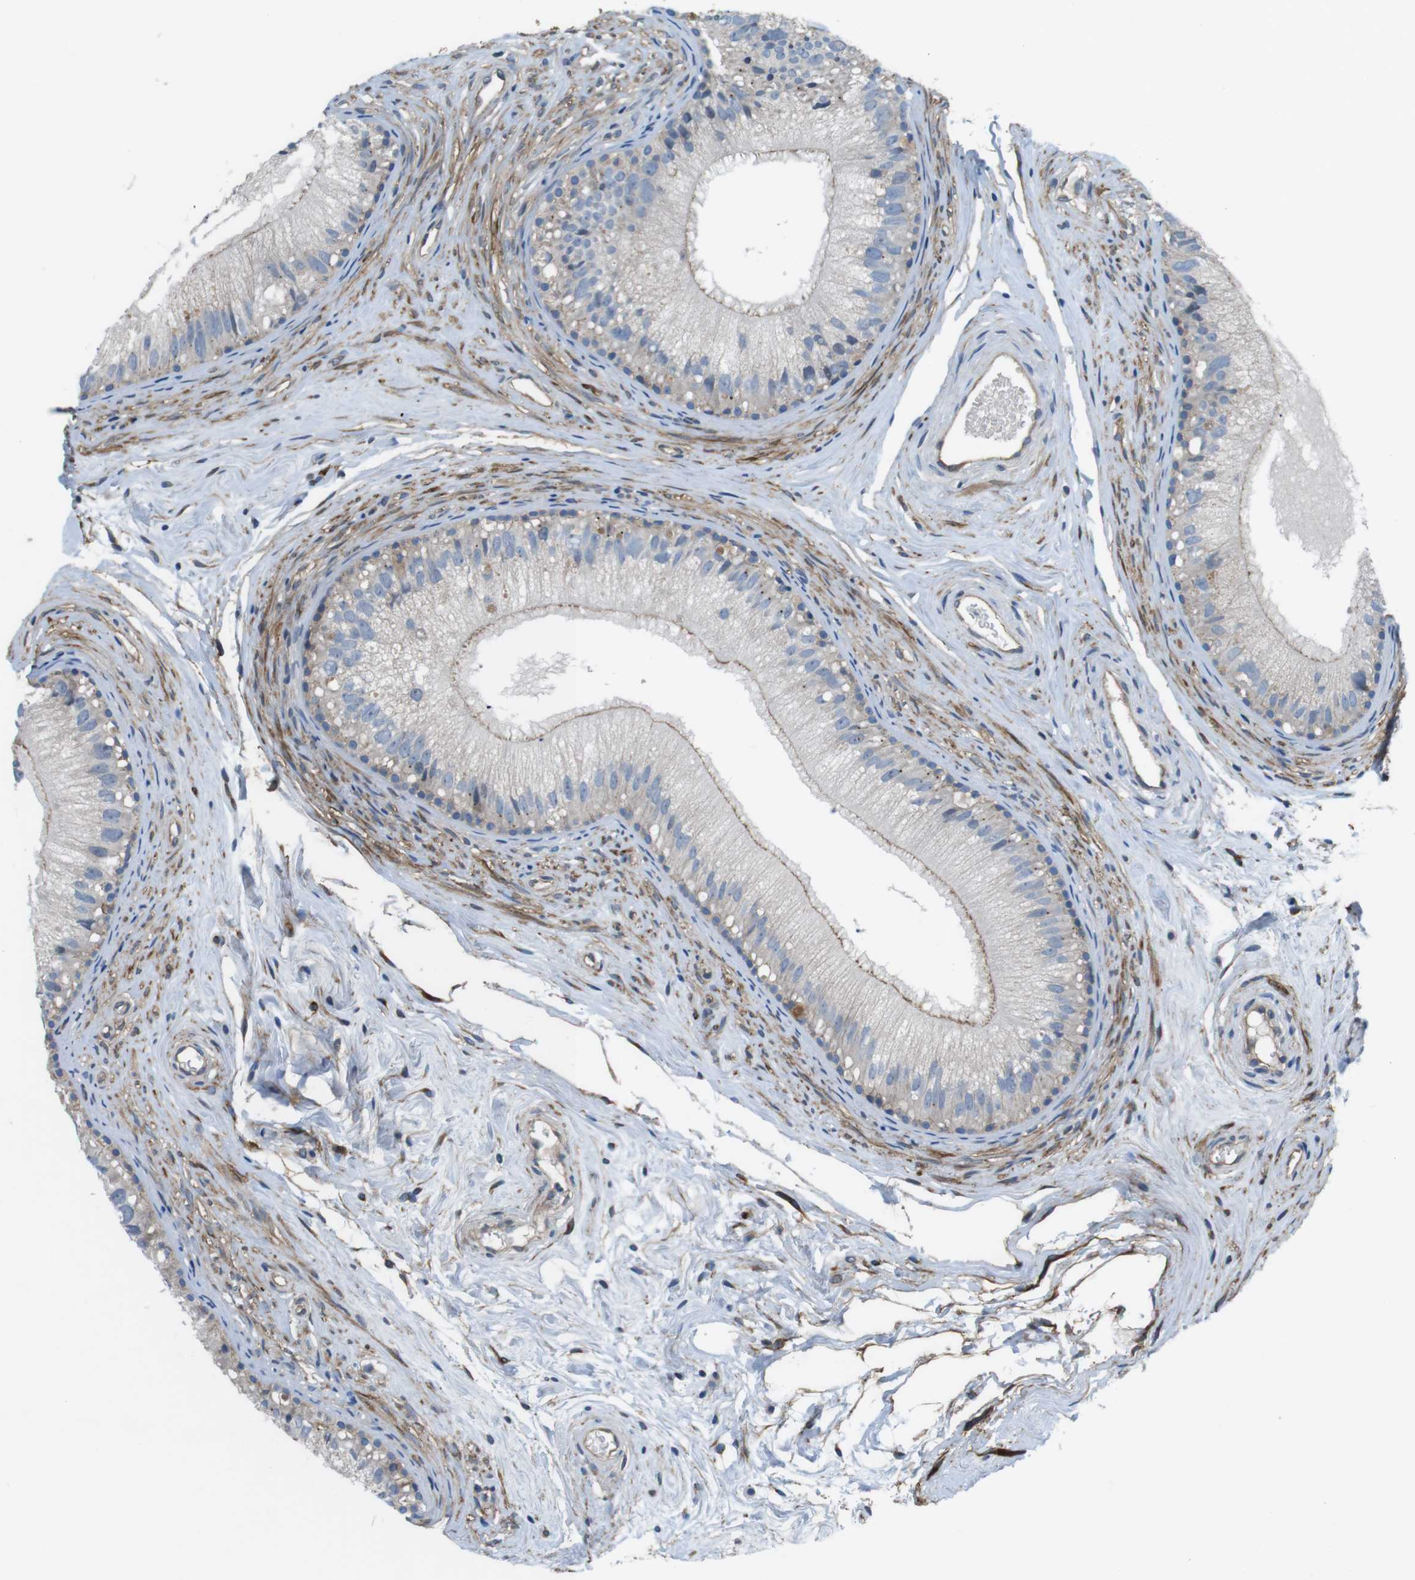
{"staining": {"intensity": "weak", "quantity": "<25%", "location": "cytoplasmic/membranous"}, "tissue": "epididymis", "cell_type": "Glandular cells", "image_type": "normal", "snomed": [{"axis": "morphology", "description": "Normal tissue, NOS"}, {"axis": "topography", "description": "Epididymis"}], "caption": "High magnification brightfield microscopy of normal epididymis stained with DAB (3,3'-diaminobenzidine) (brown) and counterstained with hematoxylin (blue): glandular cells show no significant staining. (DAB immunohistochemistry, high magnification).", "gene": "DCLK1", "patient": {"sex": "male", "age": 56}}